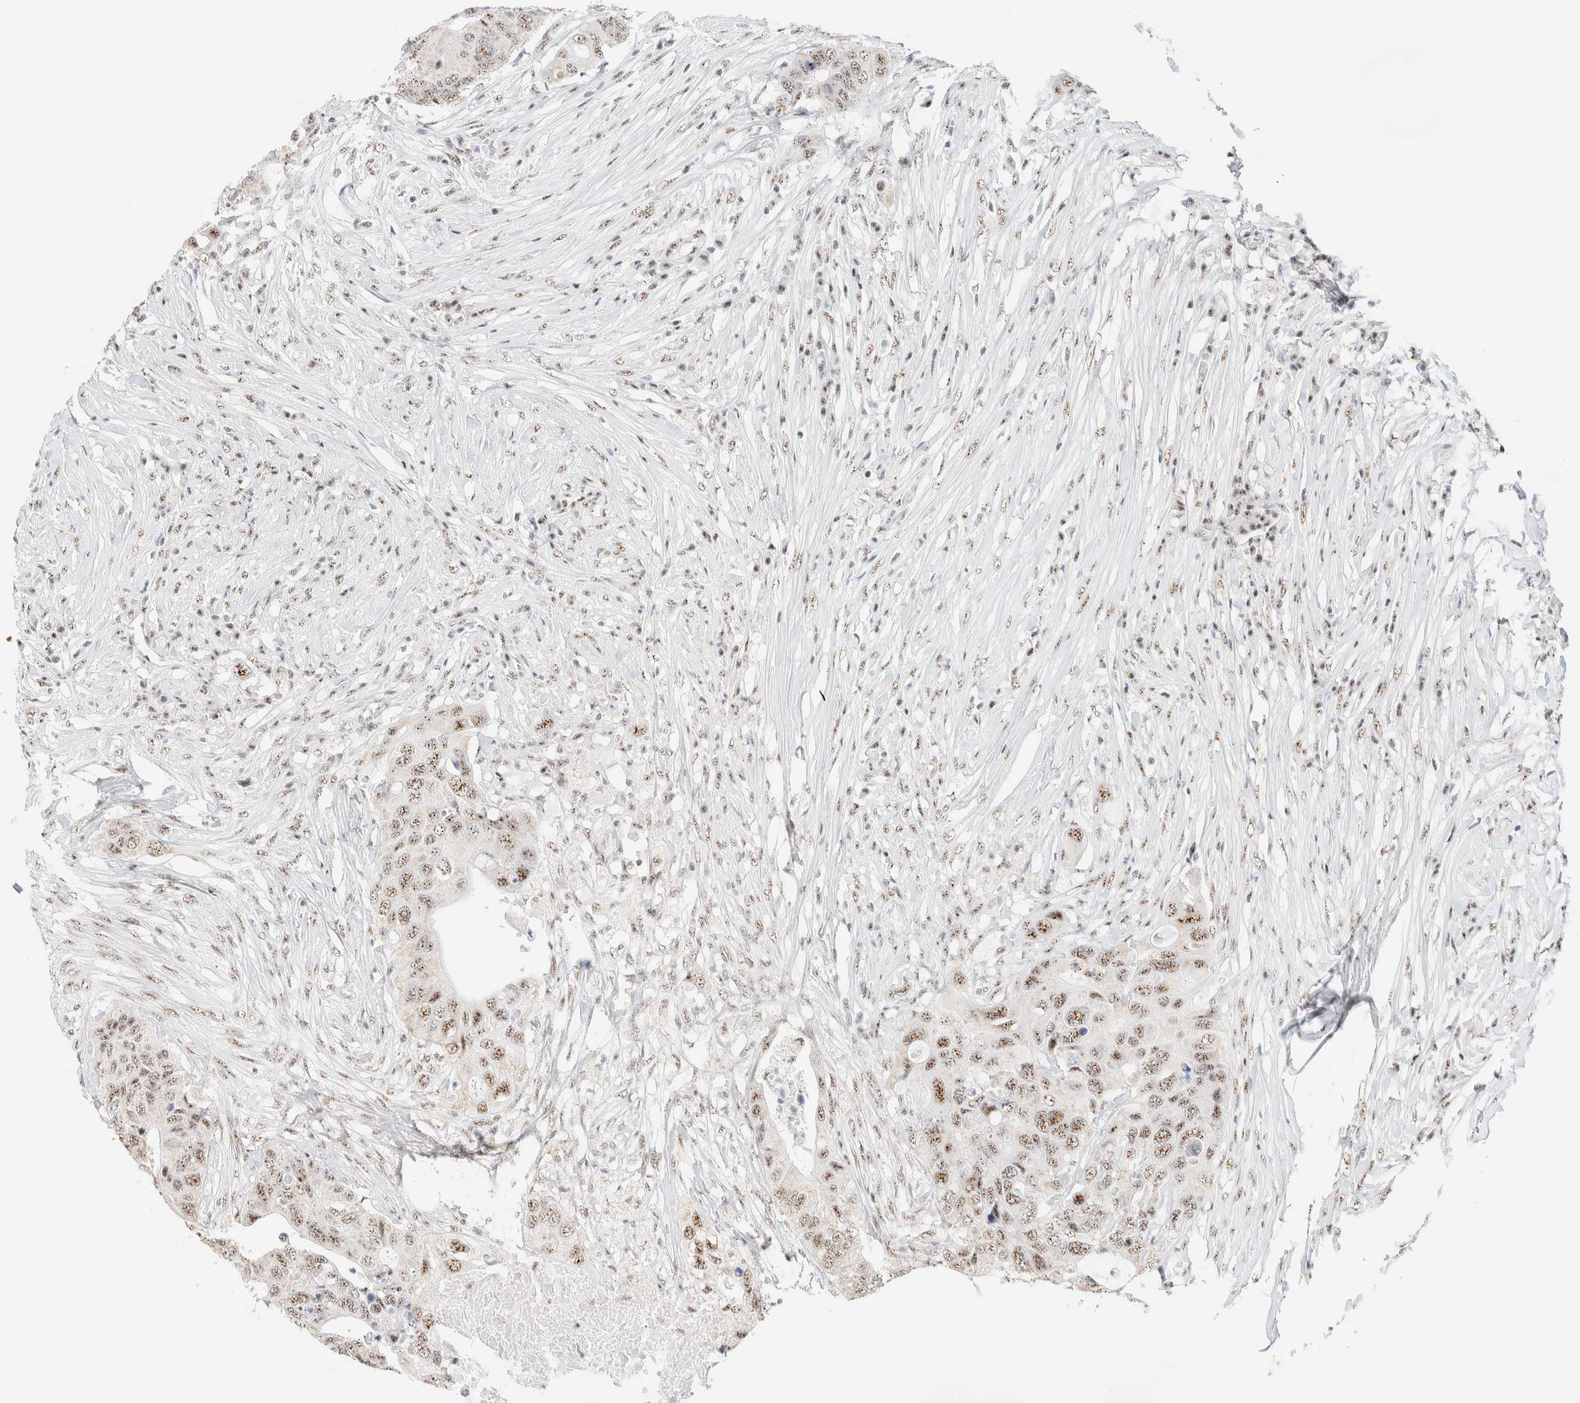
{"staining": {"intensity": "weak", "quantity": ">75%", "location": "nuclear"}, "tissue": "colorectal cancer", "cell_type": "Tumor cells", "image_type": "cancer", "snomed": [{"axis": "morphology", "description": "Adenocarcinoma, NOS"}, {"axis": "topography", "description": "Colon"}], "caption": "Approximately >75% of tumor cells in colorectal cancer (adenocarcinoma) exhibit weak nuclear protein expression as visualized by brown immunohistochemical staining.", "gene": "SON", "patient": {"sex": "male", "age": 71}}